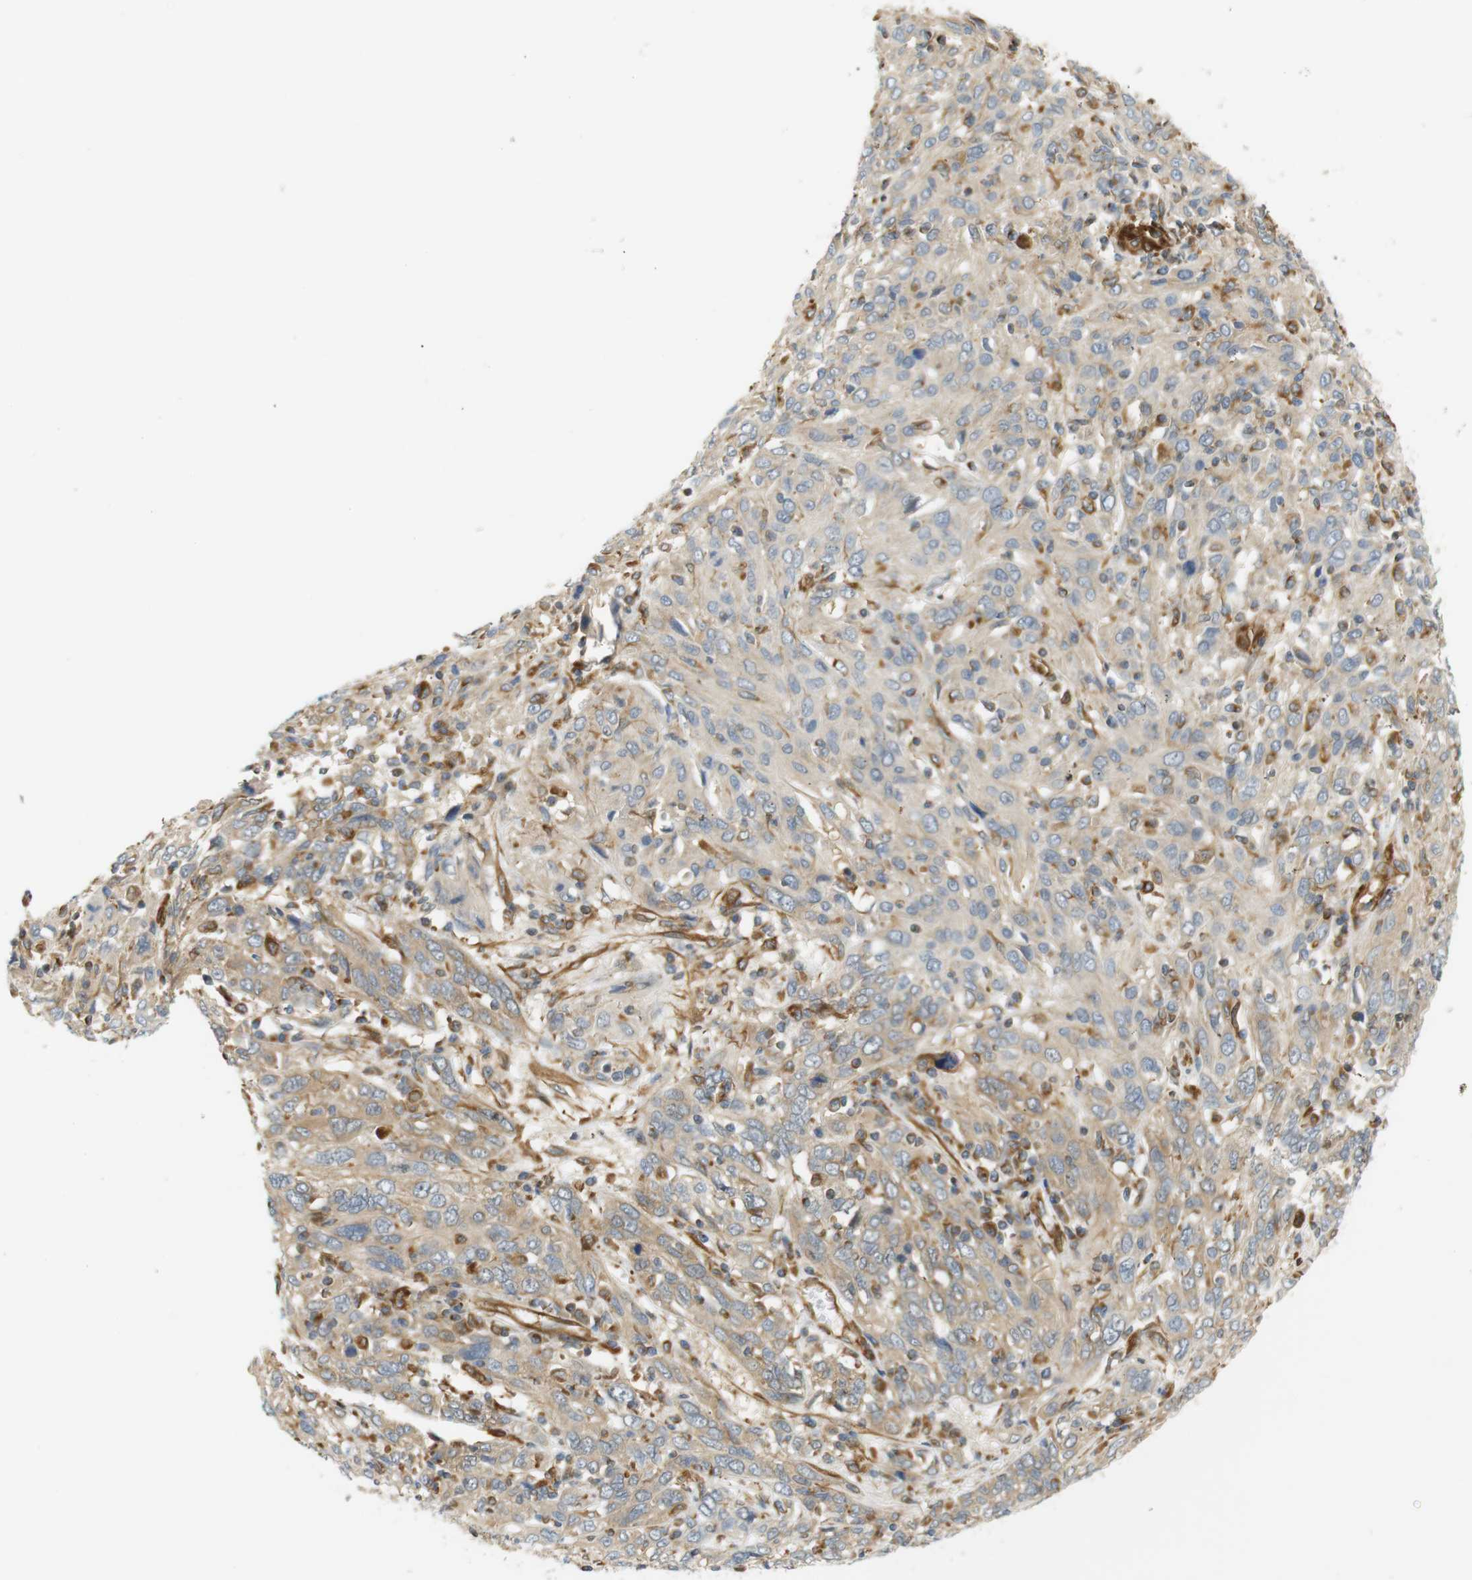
{"staining": {"intensity": "weak", "quantity": ">75%", "location": "cytoplasmic/membranous"}, "tissue": "cervical cancer", "cell_type": "Tumor cells", "image_type": "cancer", "snomed": [{"axis": "morphology", "description": "Squamous cell carcinoma, NOS"}, {"axis": "topography", "description": "Cervix"}], "caption": "There is low levels of weak cytoplasmic/membranous positivity in tumor cells of cervical cancer (squamous cell carcinoma), as demonstrated by immunohistochemical staining (brown color).", "gene": "CYTH3", "patient": {"sex": "female", "age": 46}}